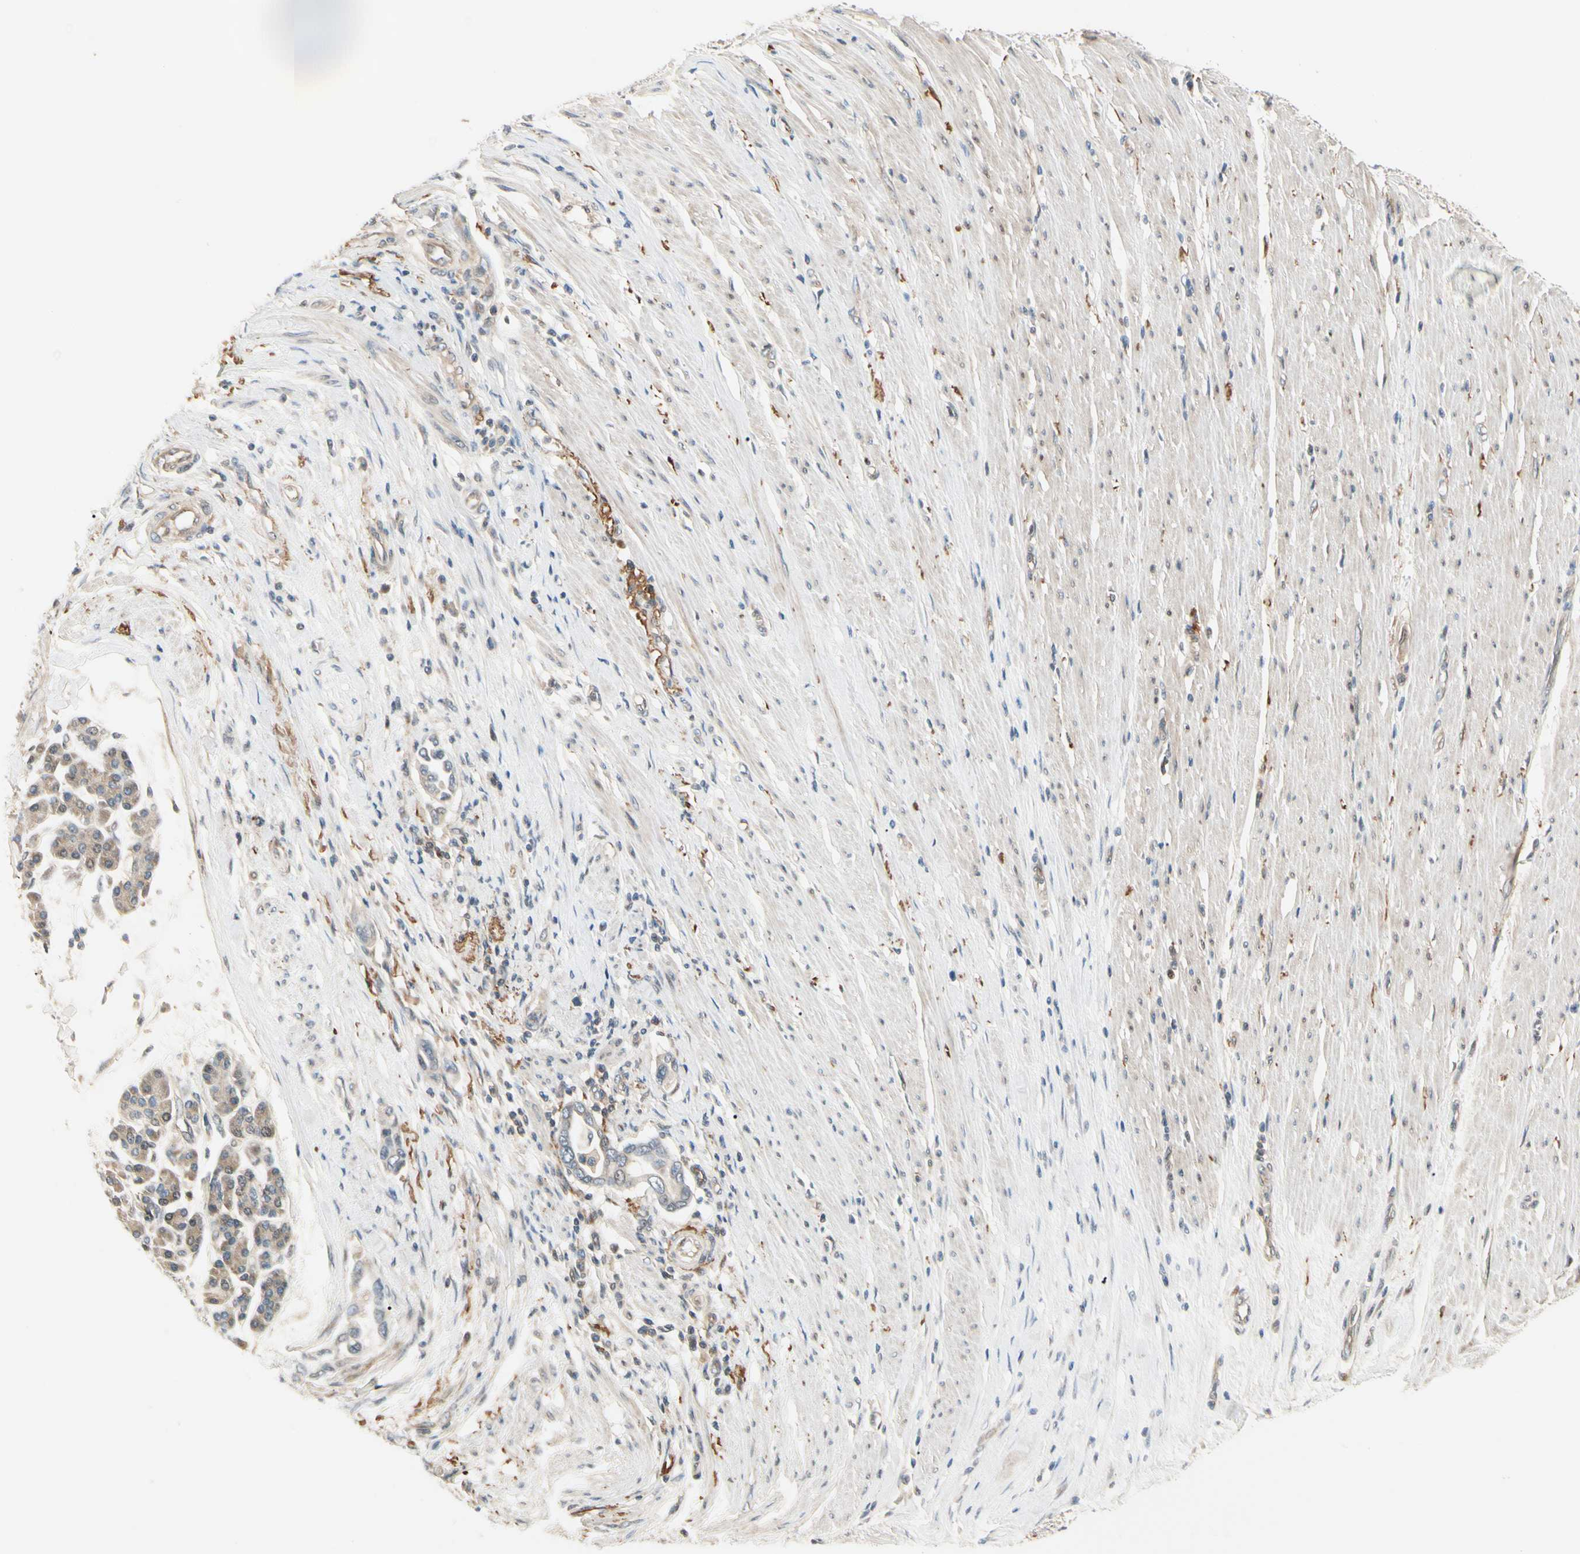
{"staining": {"intensity": "weak", "quantity": ">75%", "location": "cytoplasmic/membranous"}, "tissue": "pancreatic cancer", "cell_type": "Tumor cells", "image_type": "cancer", "snomed": [{"axis": "morphology", "description": "Adenocarcinoma, NOS"}, {"axis": "topography", "description": "Pancreas"}], "caption": "Brown immunohistochemical staining in human pancreatic cancer reveals weak cytoplasmic/membranous expression in about >75% of tumor cells.", "gene": "F2R", "patient": {"sex": "female", "age": 57}}